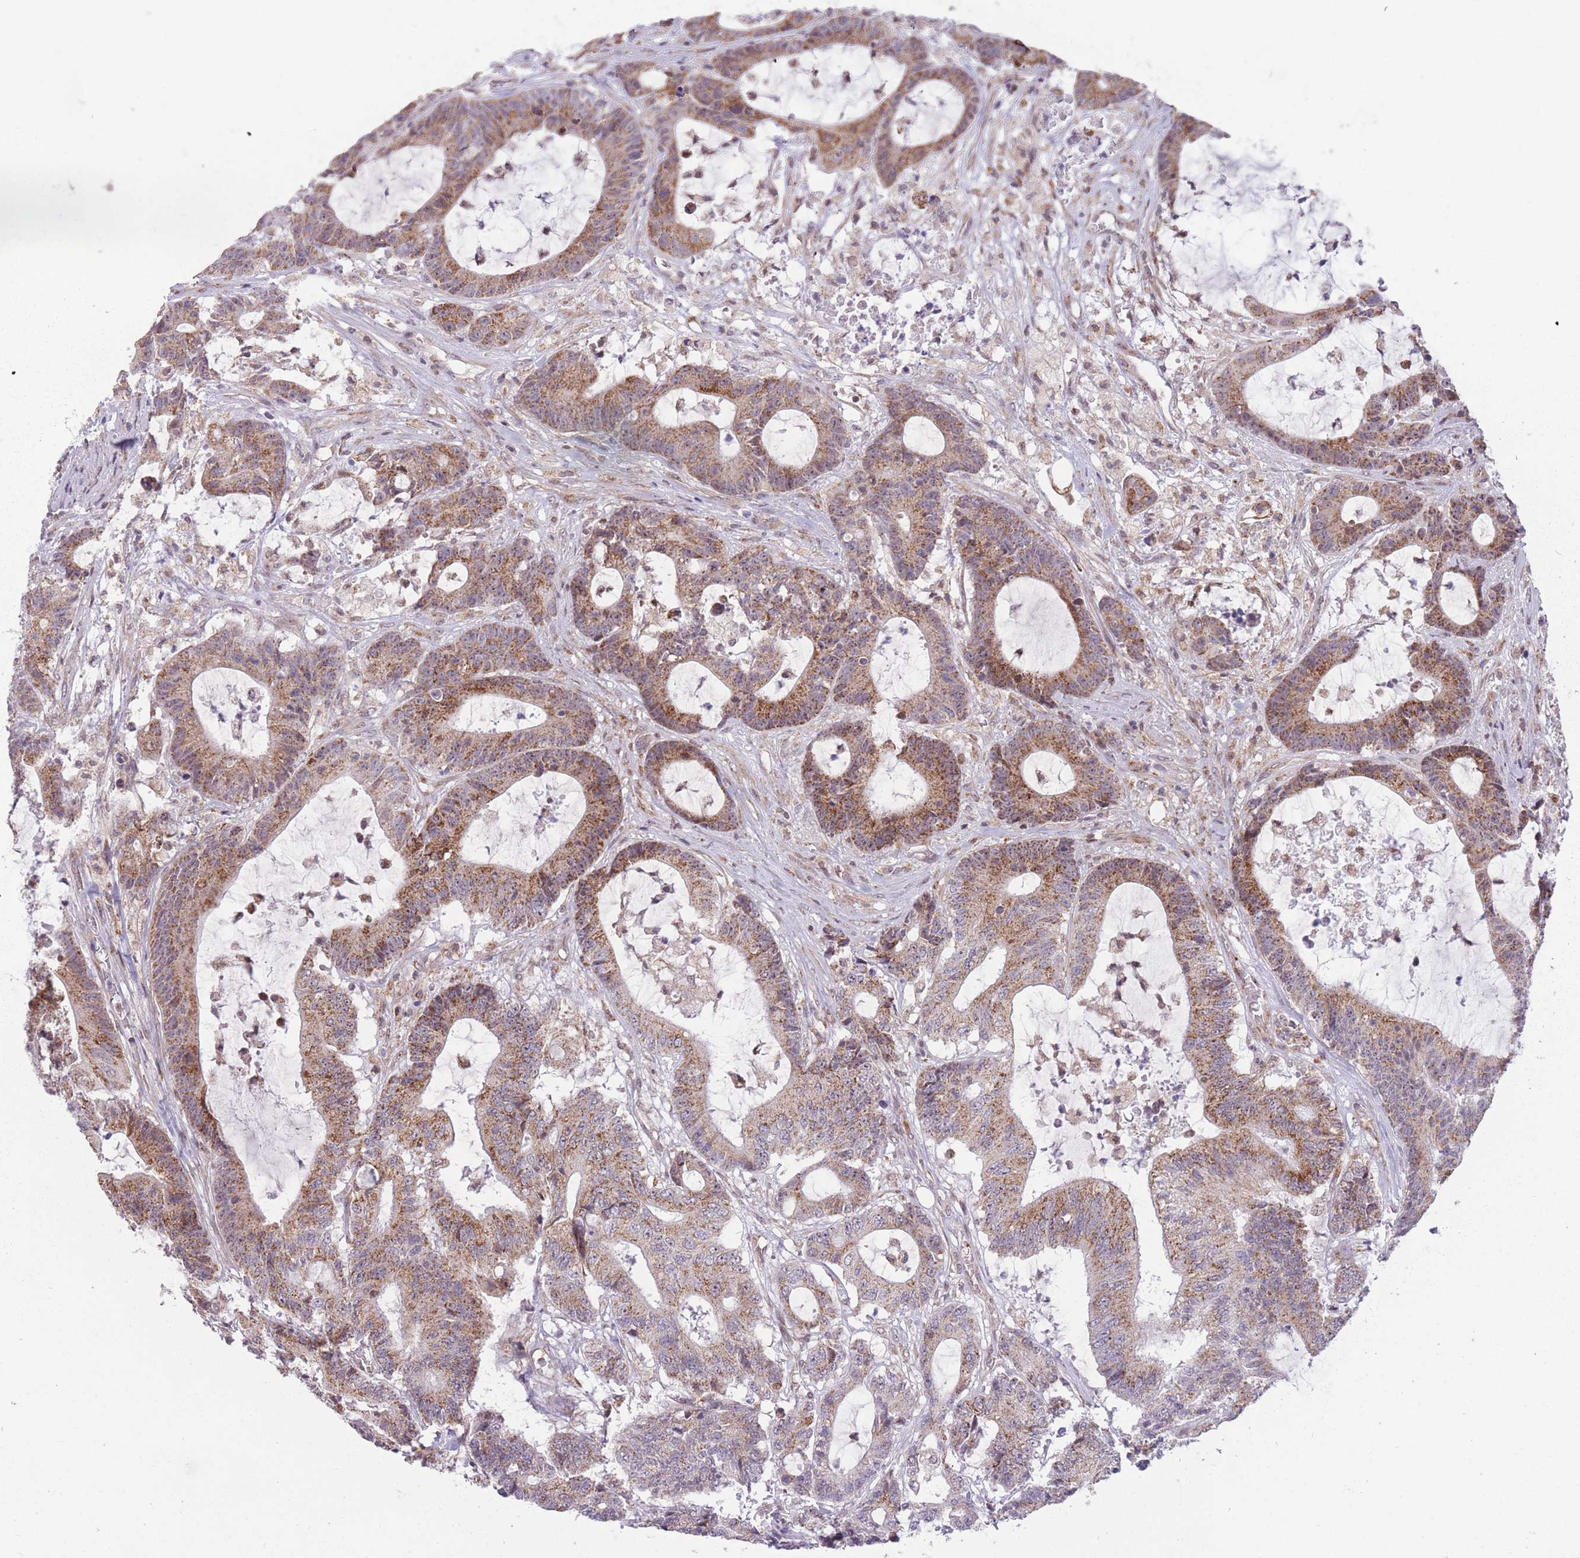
{"staining": {"intensity": "moderate", "quantity": ">75%", "location": "cytoplasmic/membranous"}, "tissue": "colorectal cancer", "cell_type": "Tumor cells", "image_type": "cancer", "snomed": [{"axis": "morphology", "description": "Adenocarcinoma, NOS"}, {"axis": "topography", "description": "Colon"}], "caption": "The micrograph reveals immunohistochemical staining of colorectal cancer. There is moderate cytoplasmic/membranous staining is seen in about >75% of tumor cells.", "gene": "DPYSL4", "patient": {"sex": "female", "age": 84}}